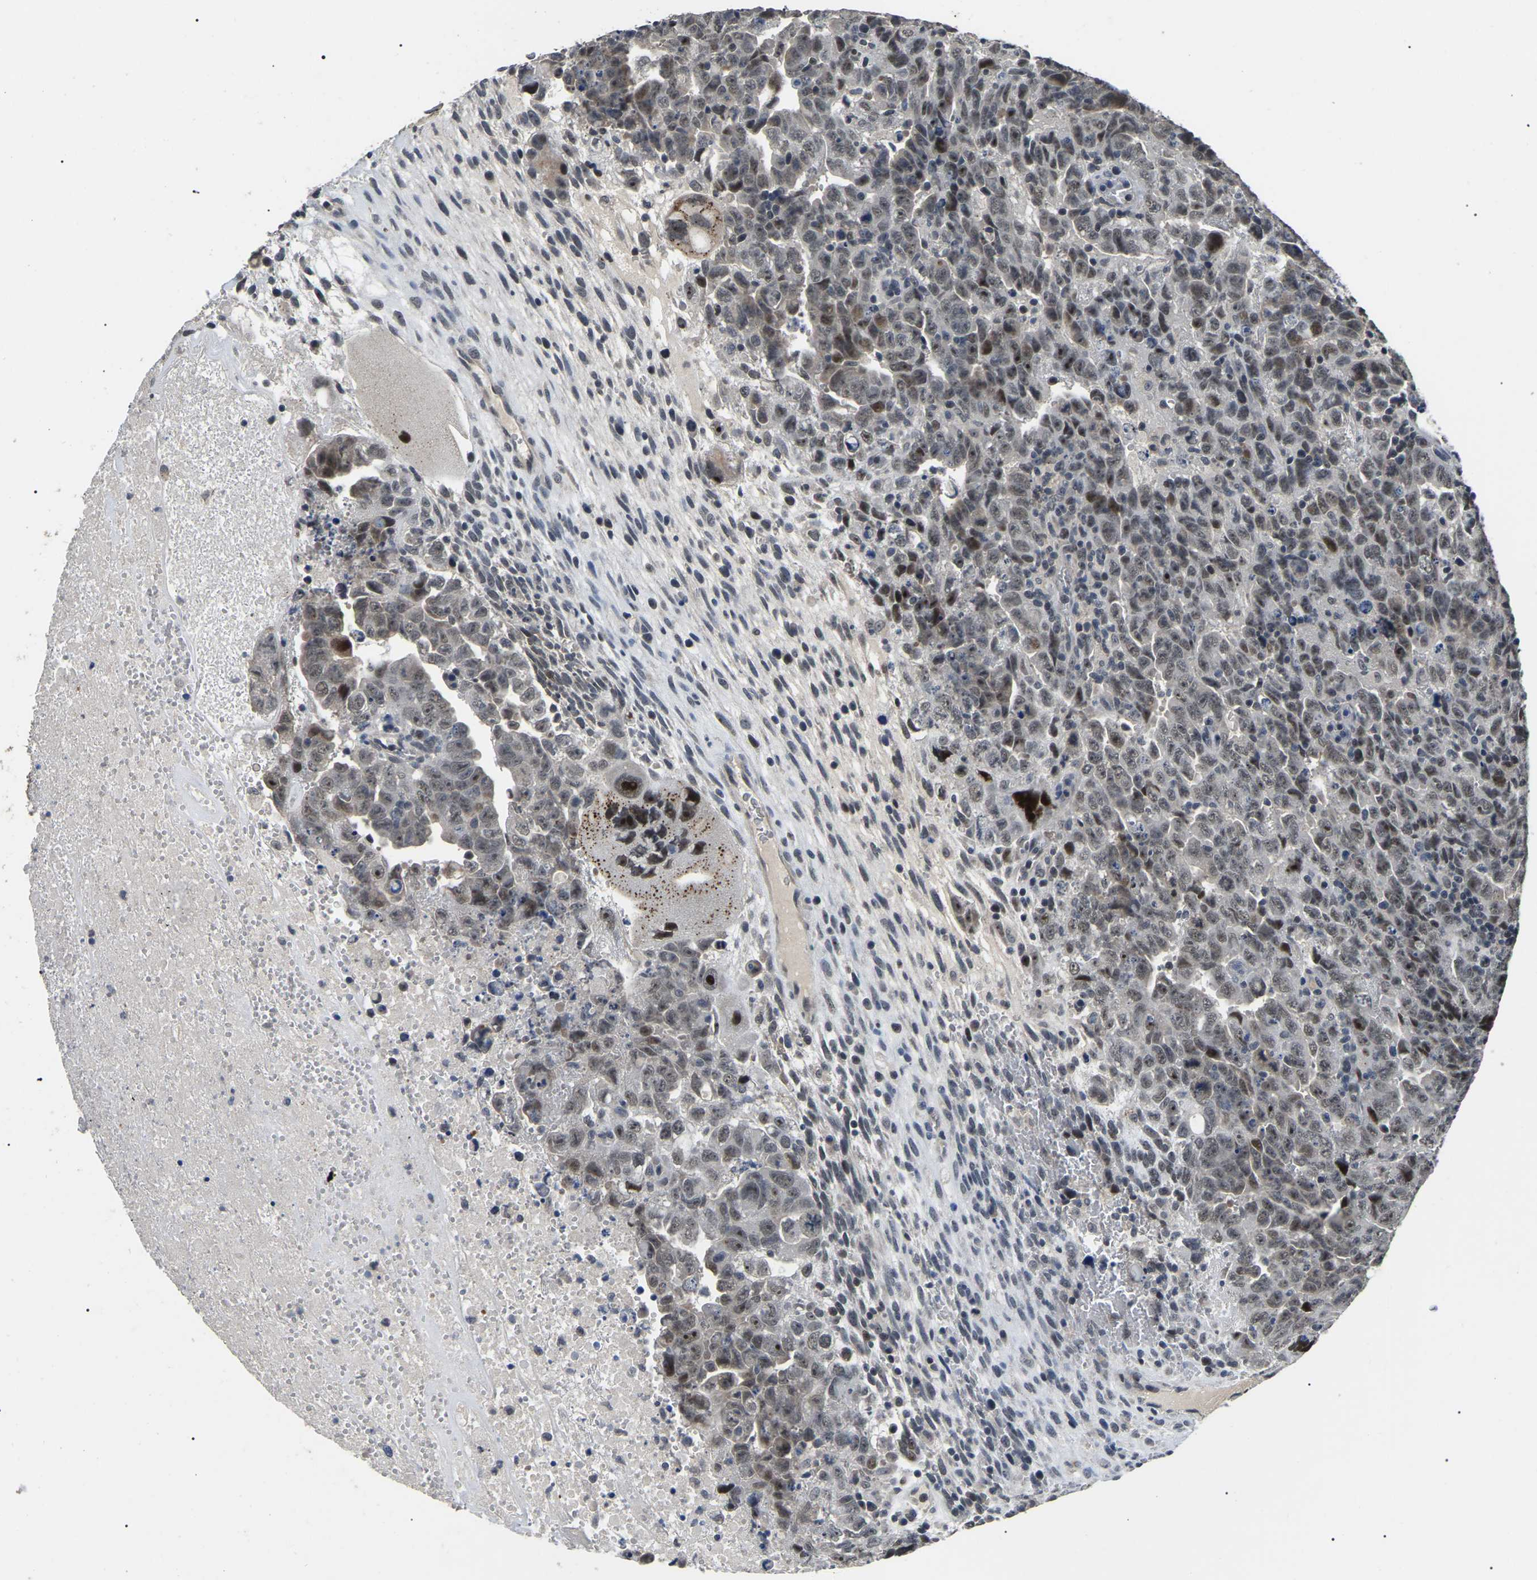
{"staining": {"intensity": "weak", "quantity": ">75%", "location": "nuclear"}, "tissue": "testis cancer", "cell_type": "Tumor cells", "image_type": "cancer", "snomed": [{"axis": "morphology", "description": "Carcinoma, Embryonal, NOS"}, {"axis": "topography", "description": "Testis"}], "caption": "A high-resolution histopathology image shows IHC staining of testis cancer (embryonal carcinoma), which demonstrates weak nuclear expression in approximately >75% of tumor cells.", "gene": "PPM1E", "patient": {"sex": "male", "age": 28}}